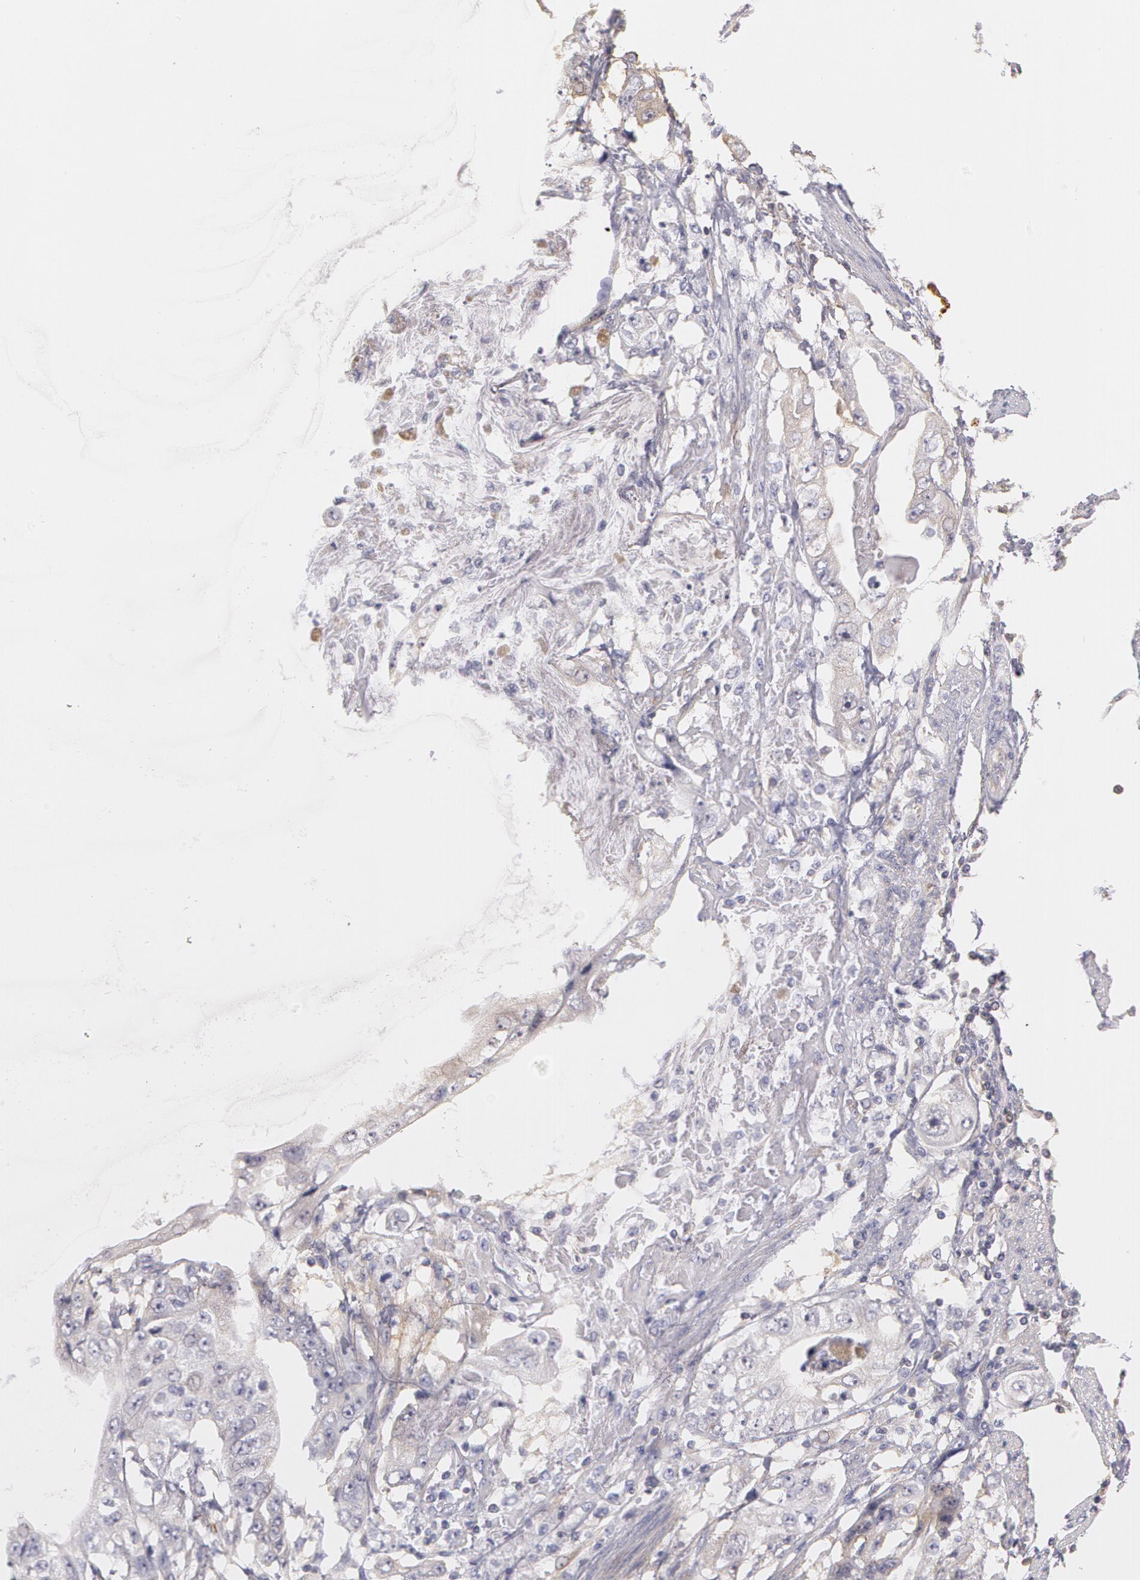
{"staining": {"intensity": "negative", "quantity": "none", "location": "none"}, "tissue": "stomach cancer", "cell_type": "Tumor cells", "image_type": "cancer", "snomed": [{"axis": "morphology", "description": "Adenocarcinoma, NOS"}, {"axis": "topography", "description": "Pancreas"}, {"axis": "topography", "description": "Stomach, upper"}], "caption": "This is an IHC image of stomach cancer. There is no positivity in tumor cells.", "gene": "C1R", "patient": {"sex": "male", "age": 77}}